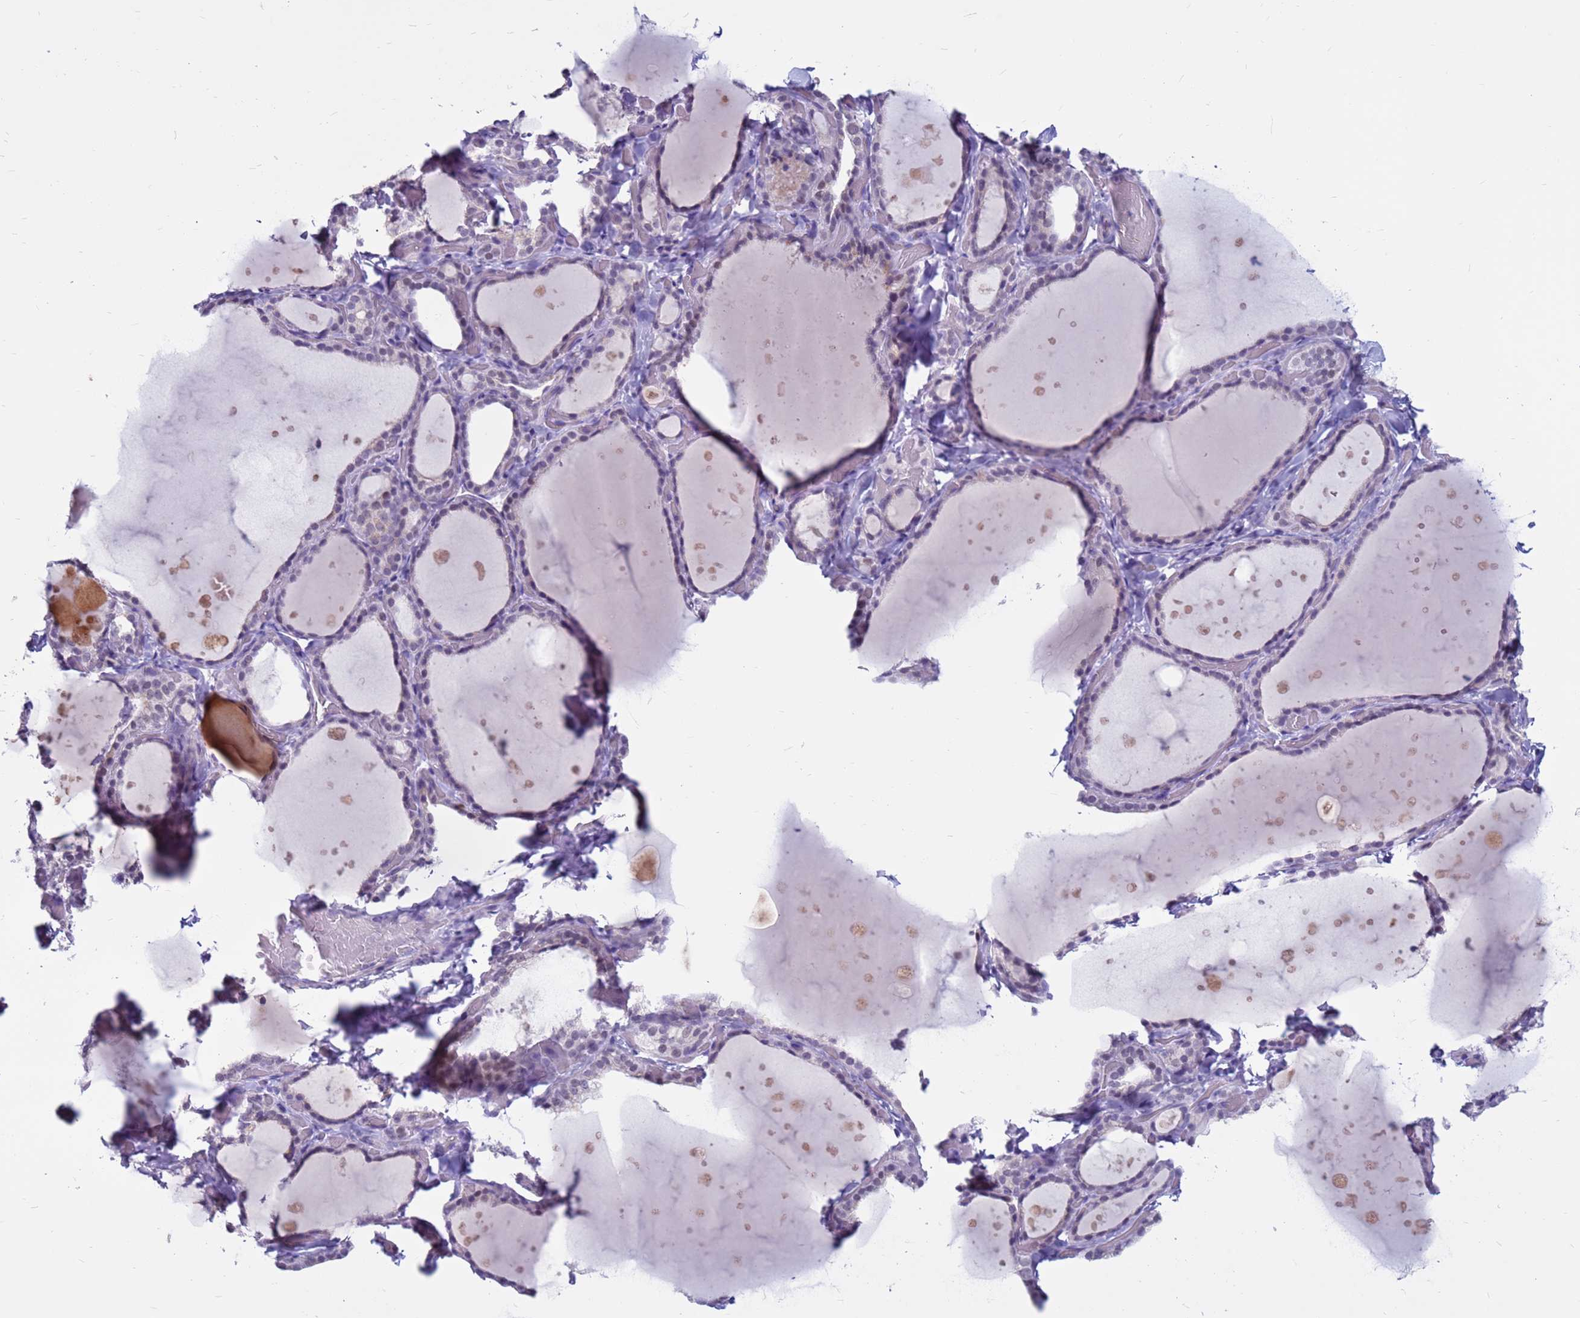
{"staining": {"intensity": "negative", "quantity": "none", "location": "none"}, "tissue": "thyroid gland", "cell_type": "Glandular cells", "image_type": "normal", "snomed": [{"axis": "morphology", "description": "Normal tissue, NOS"}, {"axis": "topography", "description": "Thyroid gland"}], "caption": "IHC of benign human thyroid gland shows no expression in glandular cells.", "gene": "CDK2AP2", "patient": {"sex": "female", "age": 44}}